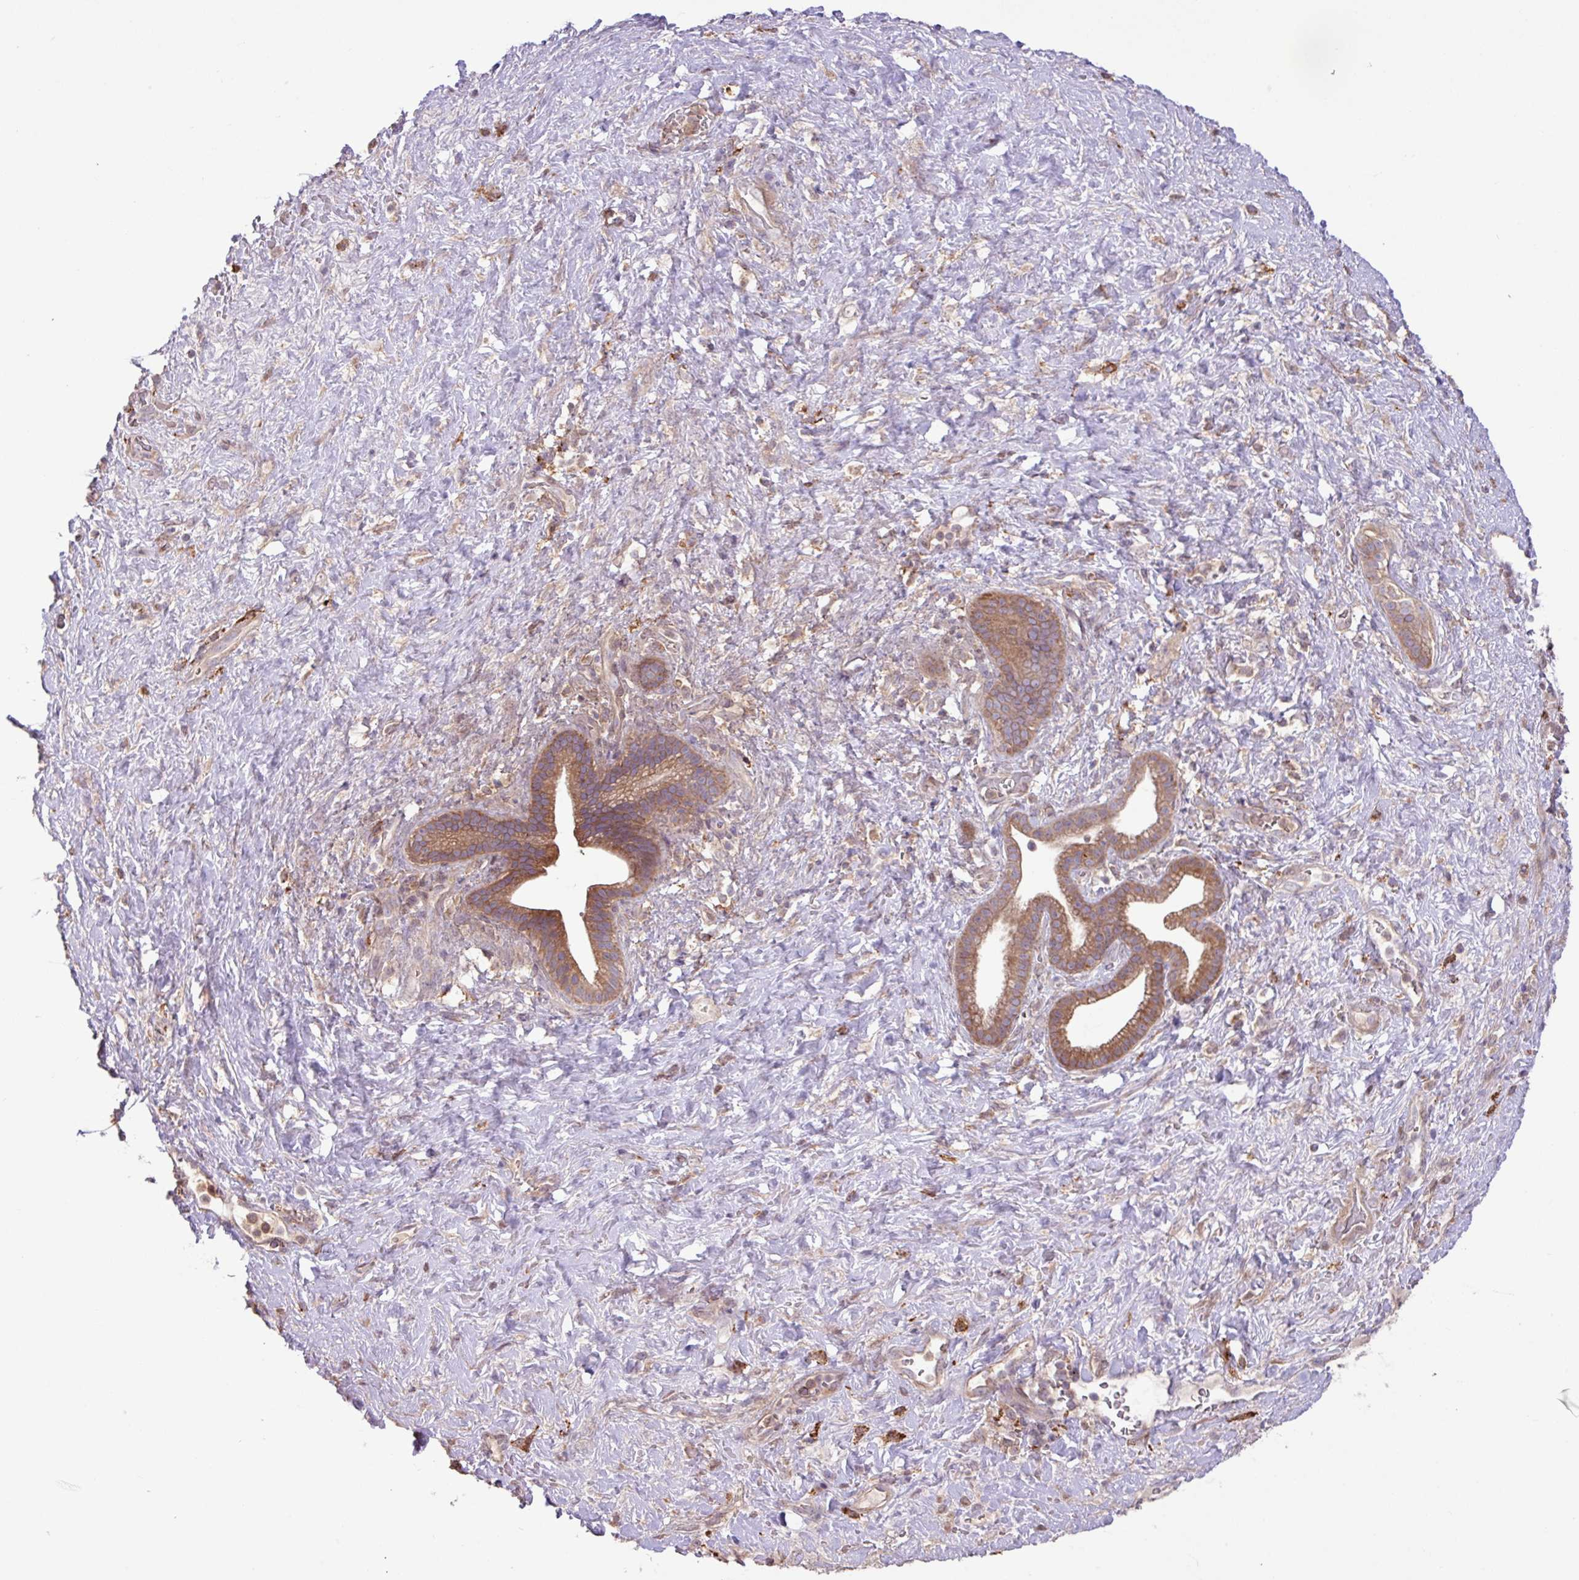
{"staining": {"intensity": "moderate", "quantity": ">75%", "location": "cytoplasmic/membranous"}, "tissue": "pancreatic cancer", "cell_type": "Tumor cells", "image_type": "cancer", "snomed": [{"axis": "morphology", "description": "Adenocarcinoma, NOS"}, {"axis": "topography", "description": "Pancreas"}], "caption": "Immunohistochemistry (IHC) histopathology image of neoplastic tissue: pancreatic cancer (adenocarcinoma) stained using immunohistochemistry (IHC) demonstrates medium levels of moderate protein expression localized specifically in the cytoplasmic/membranous of tumor cells, appearing as a cytoplasmic/membranous brown color.", "gene": "ARHGEF25", "patient": {"sex": "male", "age": 44}}